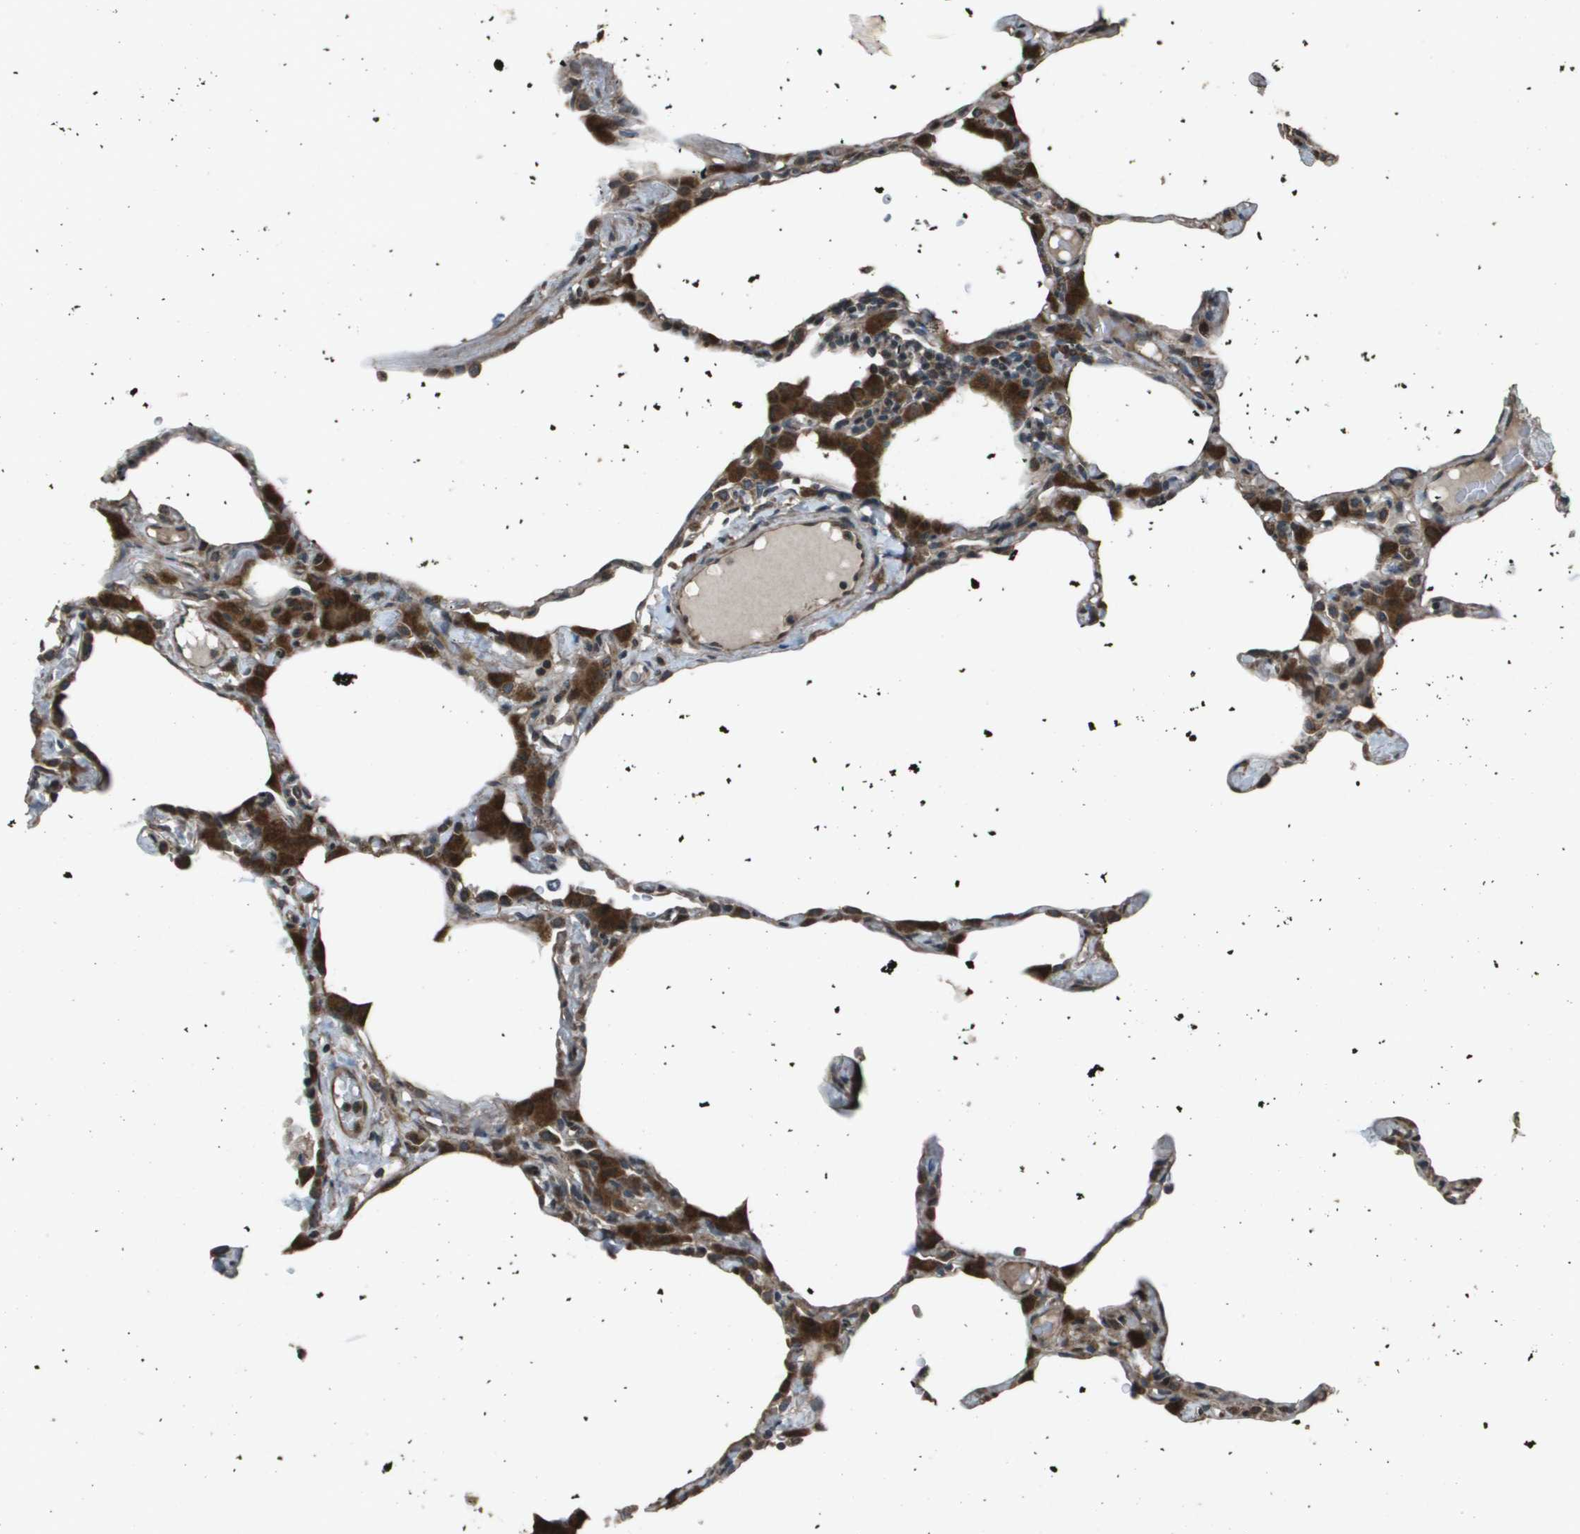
{"staining": {"intensity": "moderate", "quantity": "25%-75%", "location": "cytoplasmic/membranous"}, "tissue": "lung", "cell_type": "Alveolar cells", "image_type": "normal", "snomed": [{"axis": "morphology", "description": "Normal tissue, NOS"}, {"axis": "topography", "description": "Lung"}], "caption": "Immunohistochemistry micrograph of benign lung stained for a protein (brown), which displays medium levels of moderate cytoplasmic/membranous positivity in about 25%-75% of alveolar cells.", "gene": "FIG4", "patient": {"sex": "female", "age": 49}}